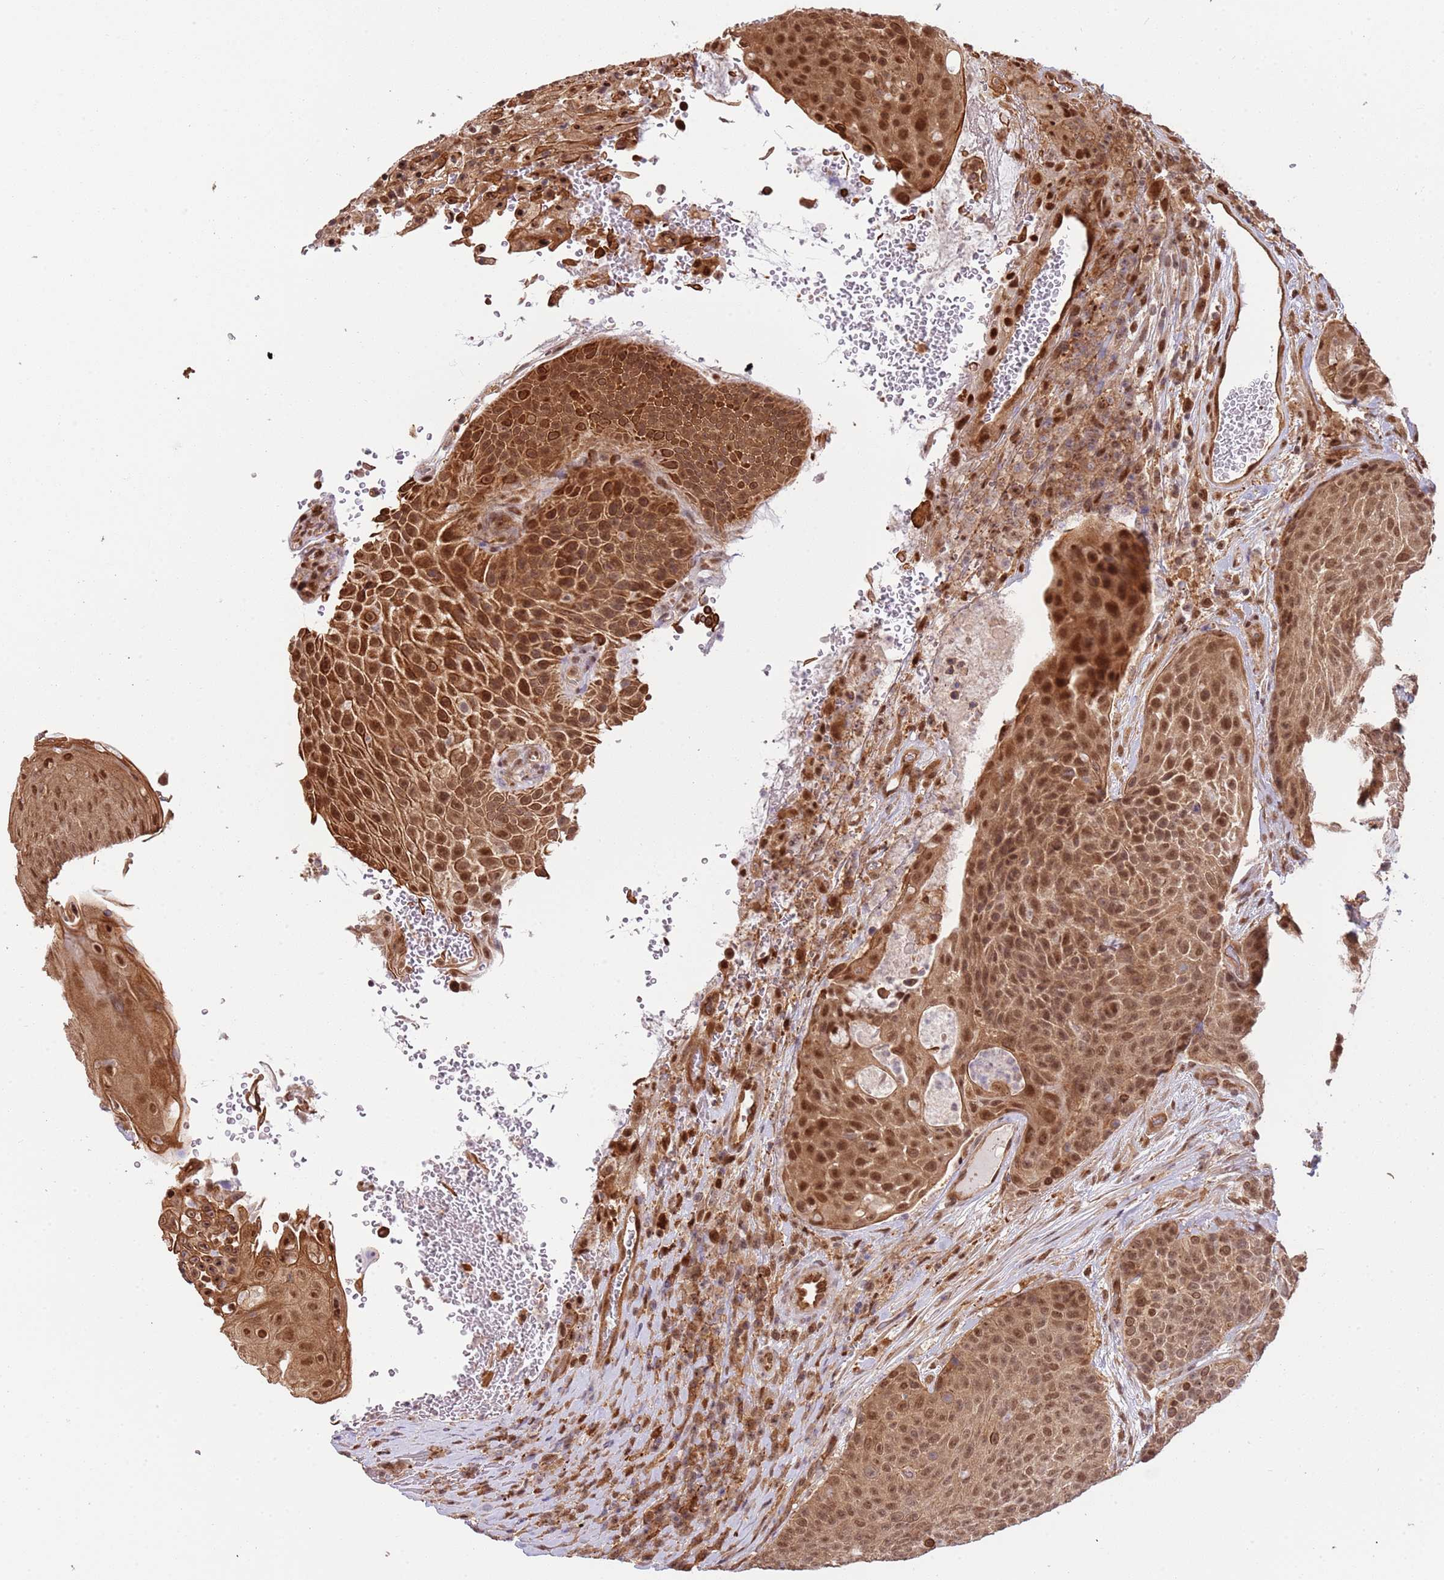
{"staining": {"intensity": "moderate", "quantity": ">75%", "location": "cytoplasmic/membranous,nuclear"}, "tissue": "urothelial cancer", "cell_type": "Tumor cells", "image_type": "cancer", "snomed": [{"axis": "morphology", "description": "Urothelial carcinoma, High grade"}, {"axis": "topography", "description": "Urinary bladder"}], "caption": "Urothelial cancer tissue demonstrates moderate cytoplasmic/membranous and nuclear positivity in about >75% of tumor cells, visualized by immunohistochemistry. The staining is performed using DAB (3,3'-diaminobenzidine) brown chromogen to label protein expression. The nuclei are counter-stained blue using hematoxylin.", "gene": "PLSCR5", "patient": {"sex": "female", "age": 63}}